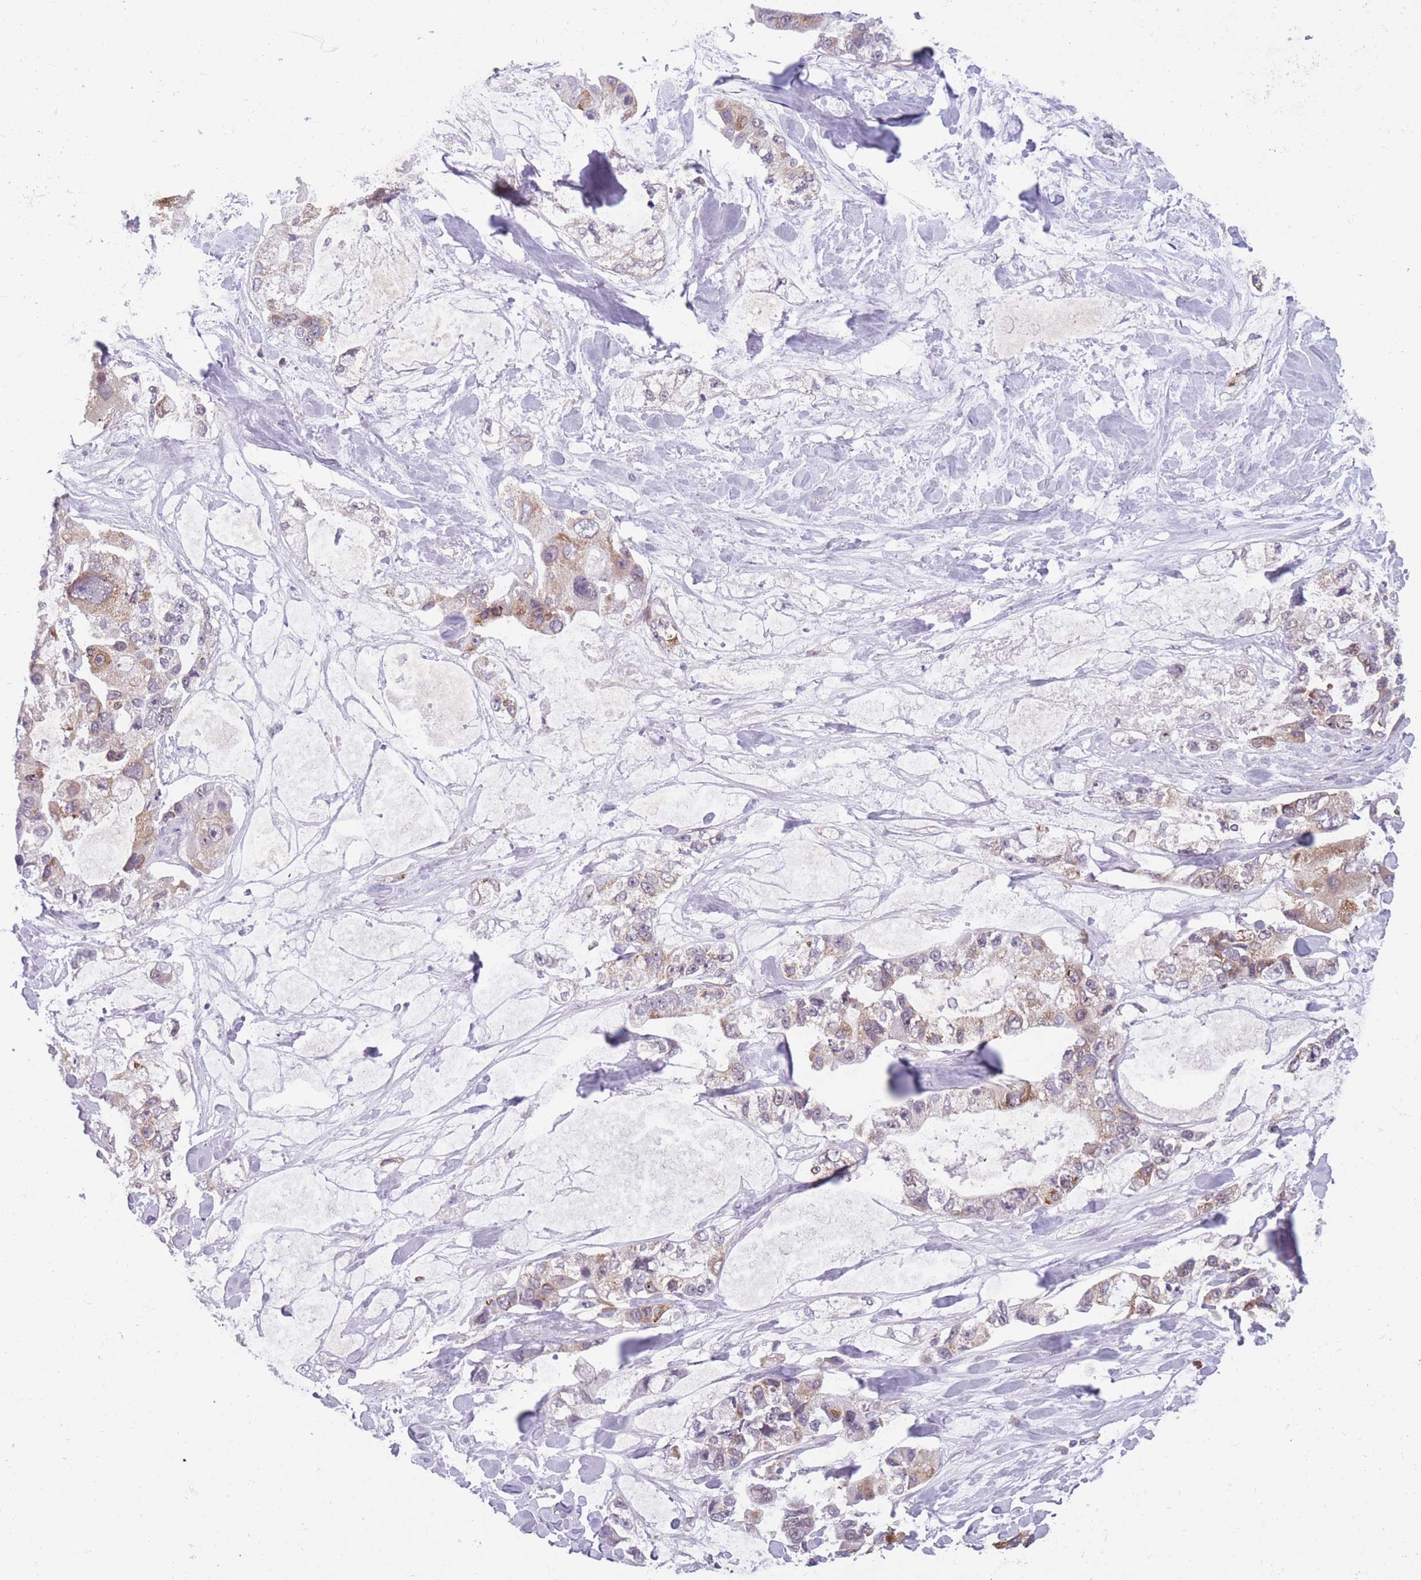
{"staining": {"intensity": "moderate", "quantity": "<25%", "location": "cytoplasmic/membranous"}, "tissue": "lung cancer", "cell_type": "Tumor cells", "image_type": "cancer", "snomed": [{"axis": "morphology", "description": "Adenocarcinoma, NOS"}, {"axis": "topography", "description": "Lung"}], "caption": "Protein expression analysis of human adenocarcinoma (lung) reveals moderate cytoplasmic/membranous expression in about <25% of tumor cells.", "gene": "TMEM121", "patient": {"sex": "female", "age": 54}}